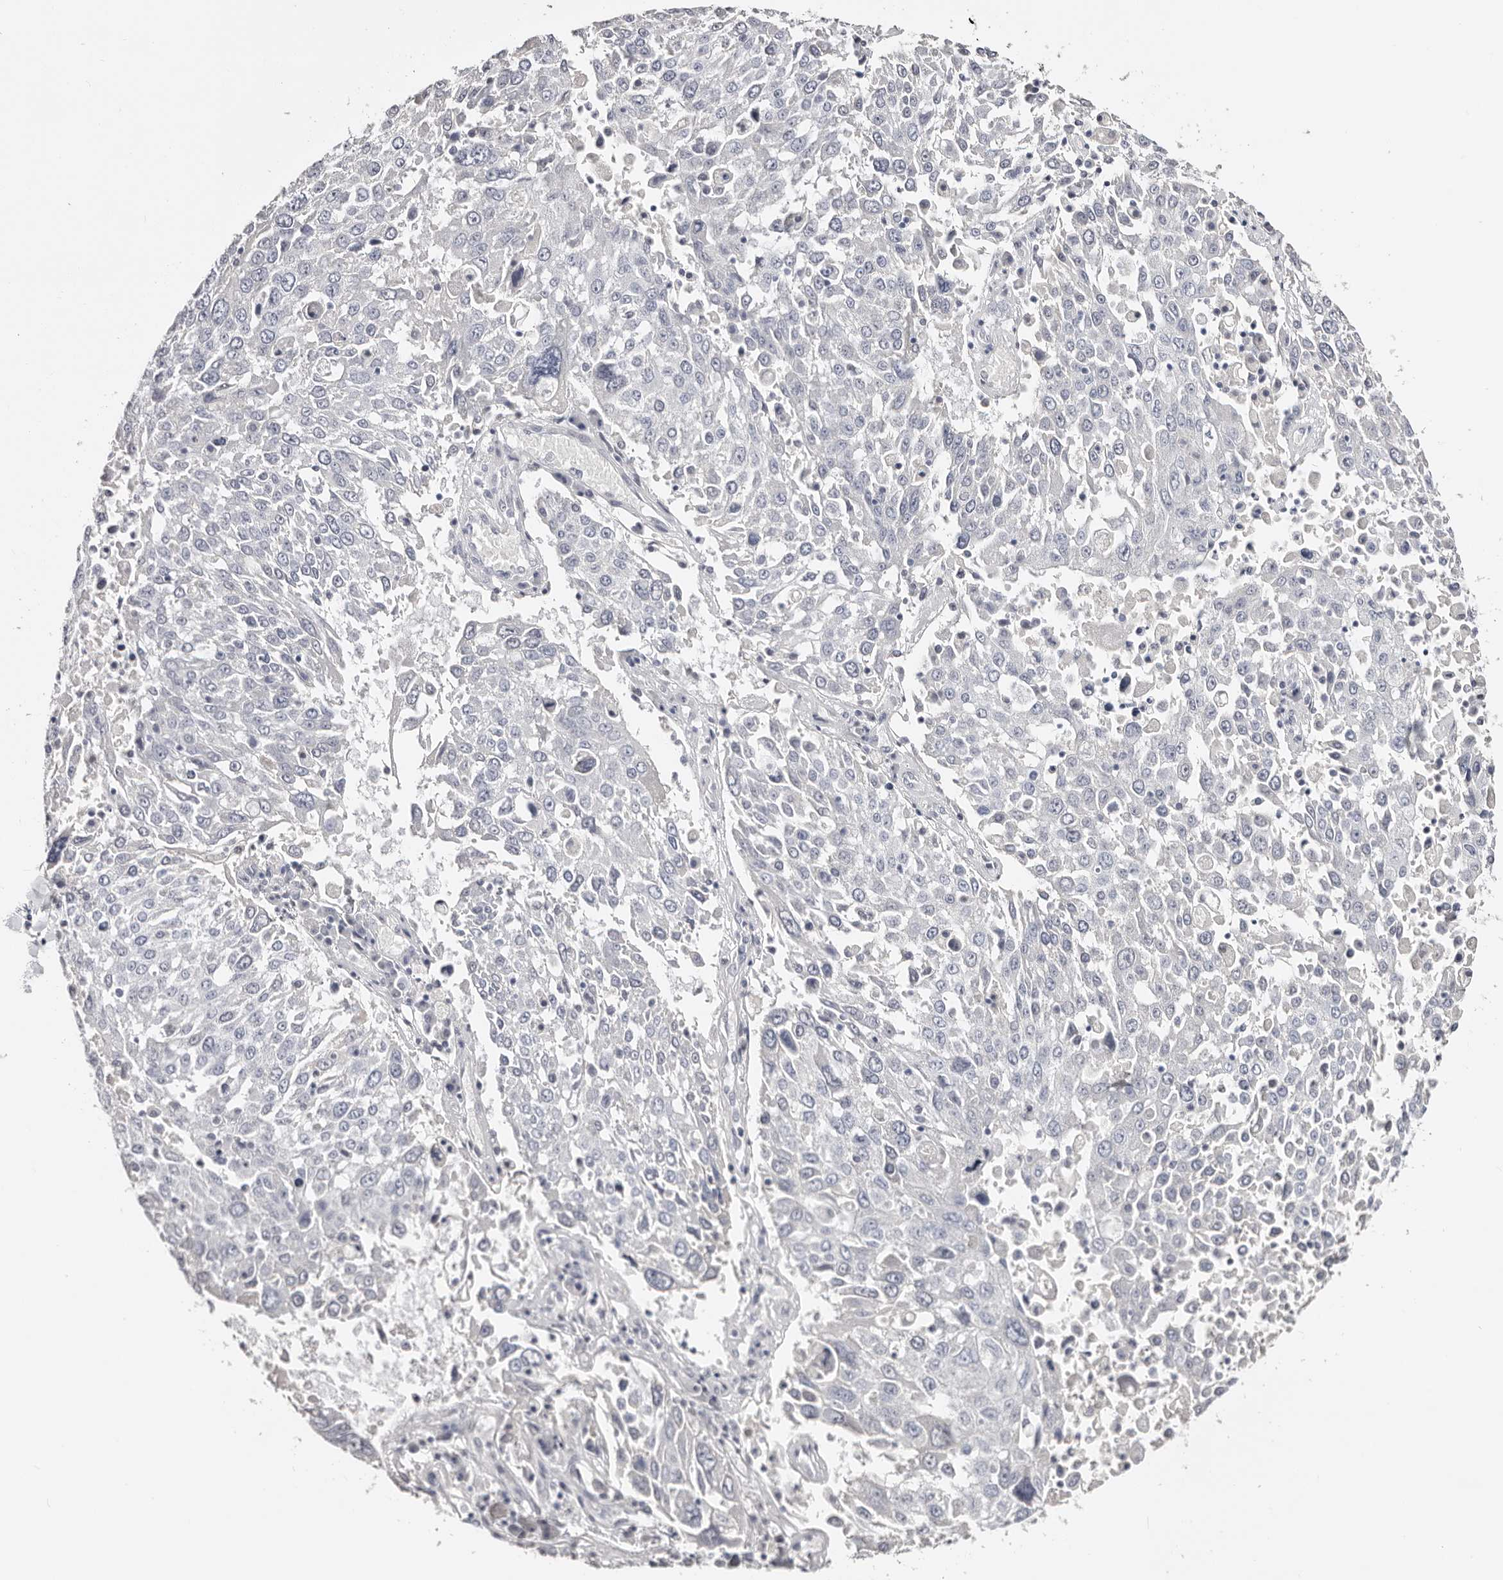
{"staining": {"intensity": "negative", "quantity": "none", "location": "none"}, "tissue": "lung cancer", "cell_type": "Tumor cells", "image_type": "cancer", "snomed": [{"axis": "morphology", "description": "Squamous cell carcinoma, NOS"}, {"axis": "topography", "description": "Lung"}], "caption": "A high-resolution micrograph shows IHC staining of squamous cell carcinoma (lung), which shows no significant expression in tumor cells.", "gene": "AKNAD1", "patient": {"sex": "male", "age": 65}}